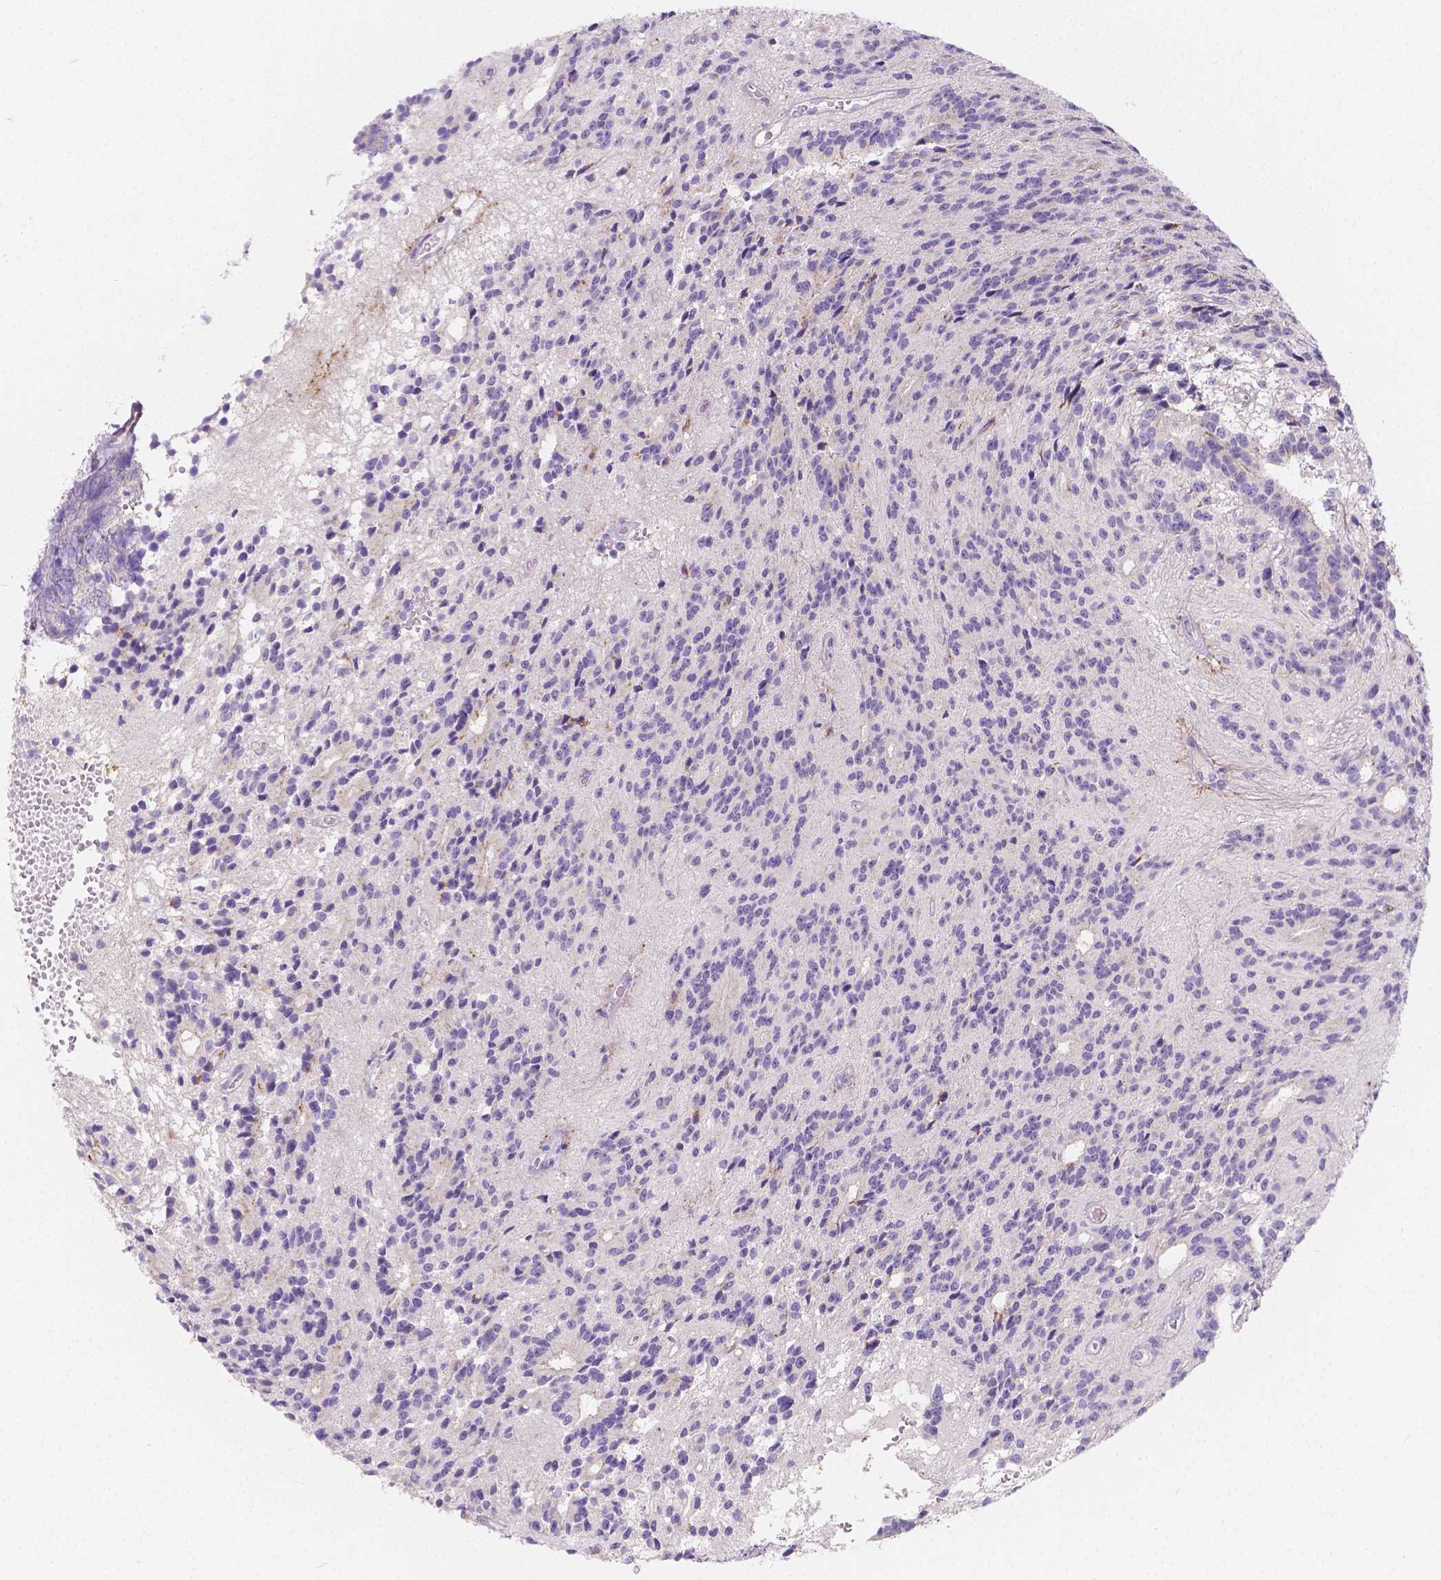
{"staining": {"intensity": "negative", "quantity": "none", "location": "none"}, "tissue": "glioma", "cell_type": "Tumor cells", "image_type": "cancer", "snomed": [{"axis": "morphology", "description": "Glioma, malignant, Low grade"}, {"axis": "topography", "description": "Brain"}], "caption": "Immunohistochemical staining of glioma displays no significant staining in tumor cells.", "gene": "RNF186", "patient": {"sex": "male", "age": 31}}